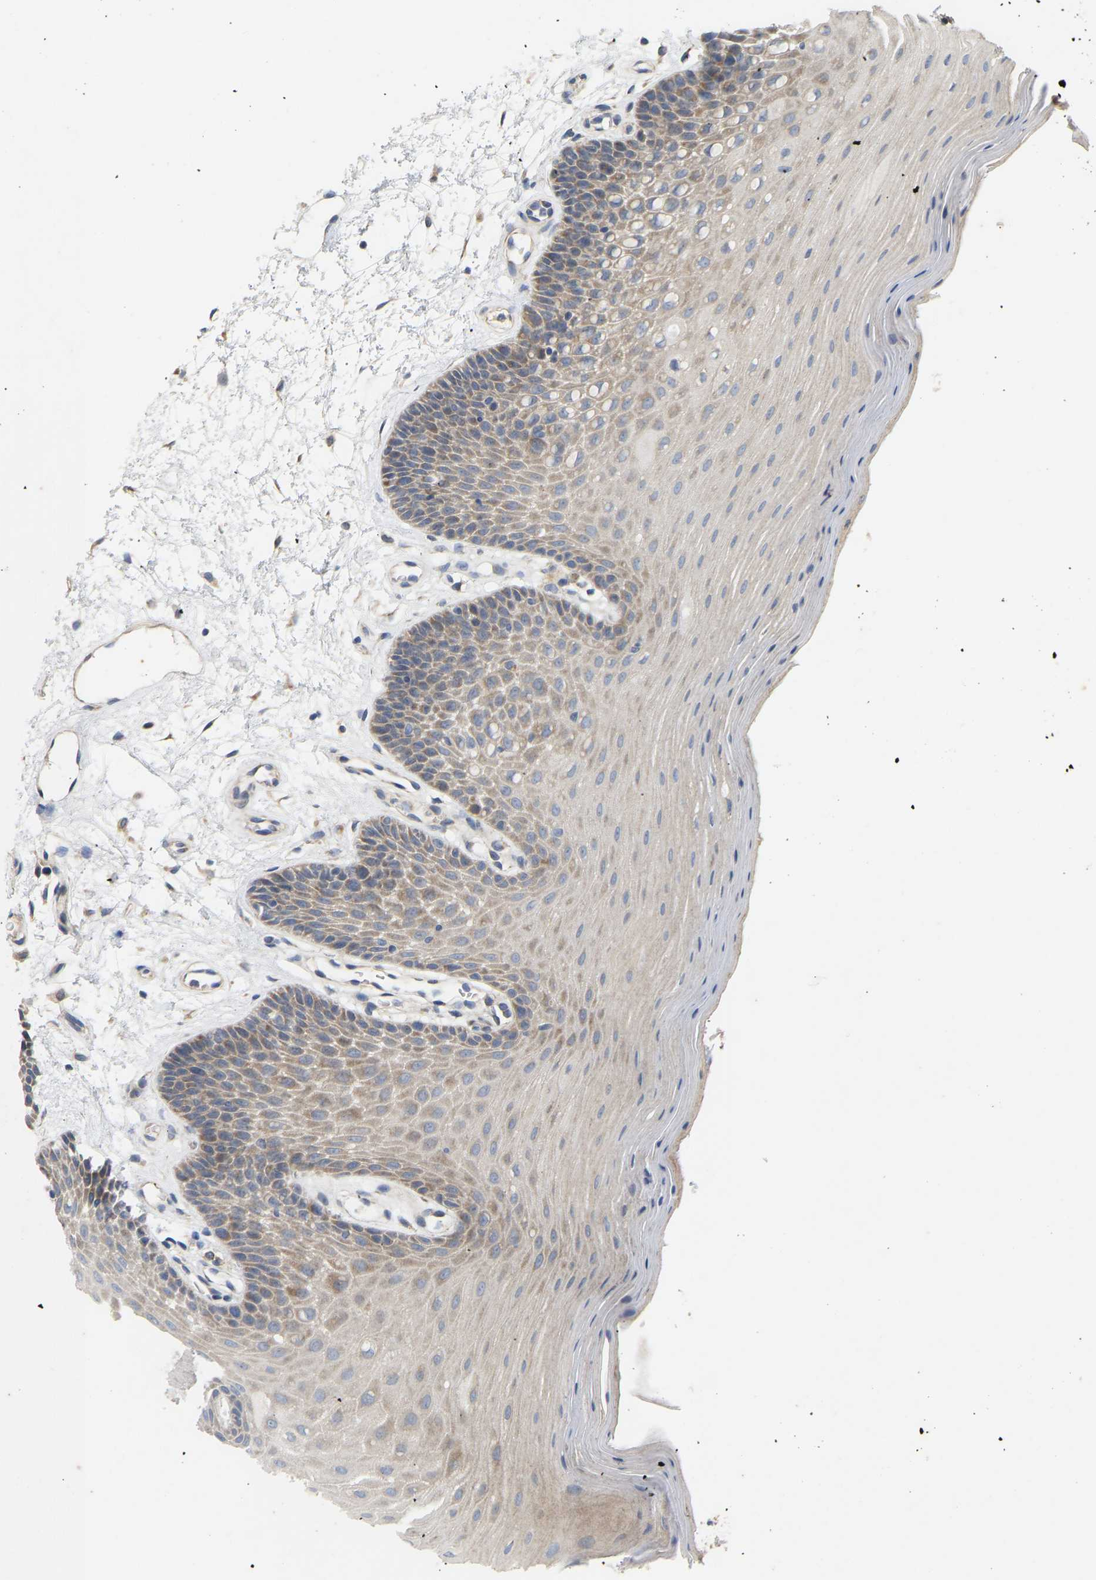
{"staining": {"intensity": "weak", "quantity": ">75%", "location": "cytoplasmic/membranous"}, "tissue": "oral mucosa", "cell_type": "Squamous epithelial cells", "image_type": "normal", "snomed": [{"axis": "morphology", "description": "Normal tissue, NOS"}, {"axis": "morphology", "description": "Squamous cell carcinoma, NOS"}, {"axis": "topography", "description": "Oral tissue"}, {"axis": "topography", "description": "Head-Neck"}], "caption": "A histopathology image of human oral mucosa stained for a protein displays weak cytoplasmic/membranous brown staining in squamous epithelial cells.", "gene": "HACD2", "patient": {"sex": "male", "age": 71}}